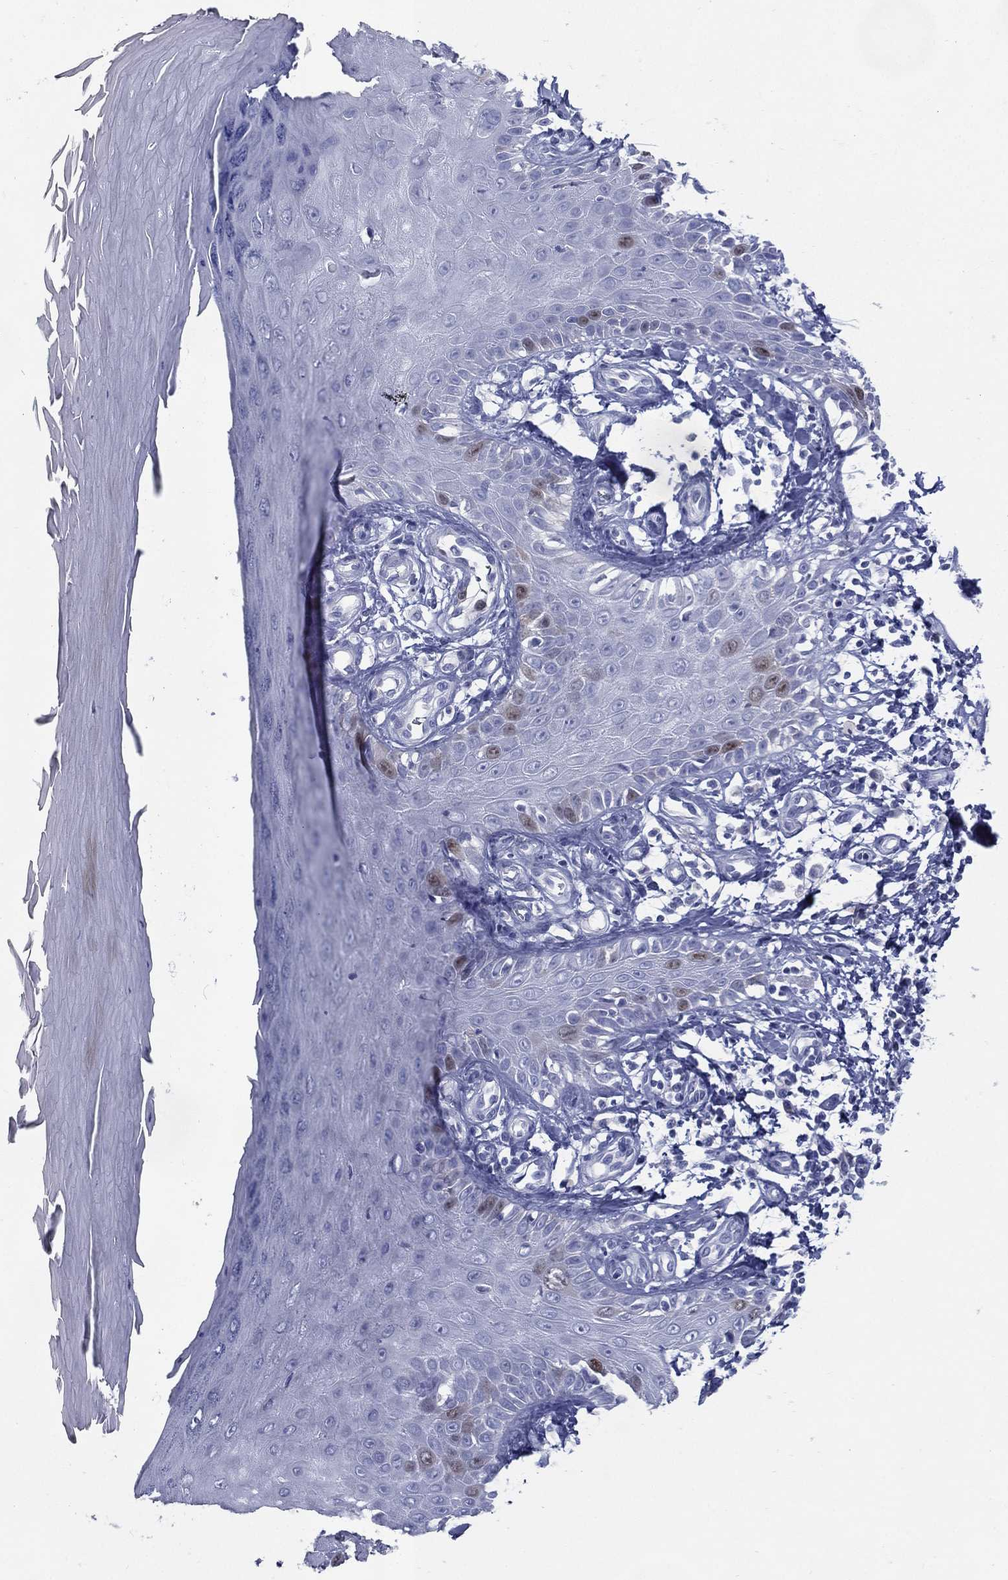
{"staining": {"intensity": "negative", "quantity": "none", "location": "none"}, "tissue": "skin", "cell_type": "Fibroblasts", "image_type": "normal", "snomed": [{"axis": "morphology", "description": "Normal tissue, NOS"}, {"axis": "morphology", "description": "Inflammation, NOS"}, {"axis": "morphology", "description": "Fibrosis, NOS"}, {"axis": "topography", "description": "Skin"}], "caption": "High magnification brightfield microscopy of benign skin stained with DAB (brown) and counterstained with hematoxylin (blue): fibroblasts show no significant staining.", "gene": "KIF2C", "patient": {"sex": "male", "age": 71}}